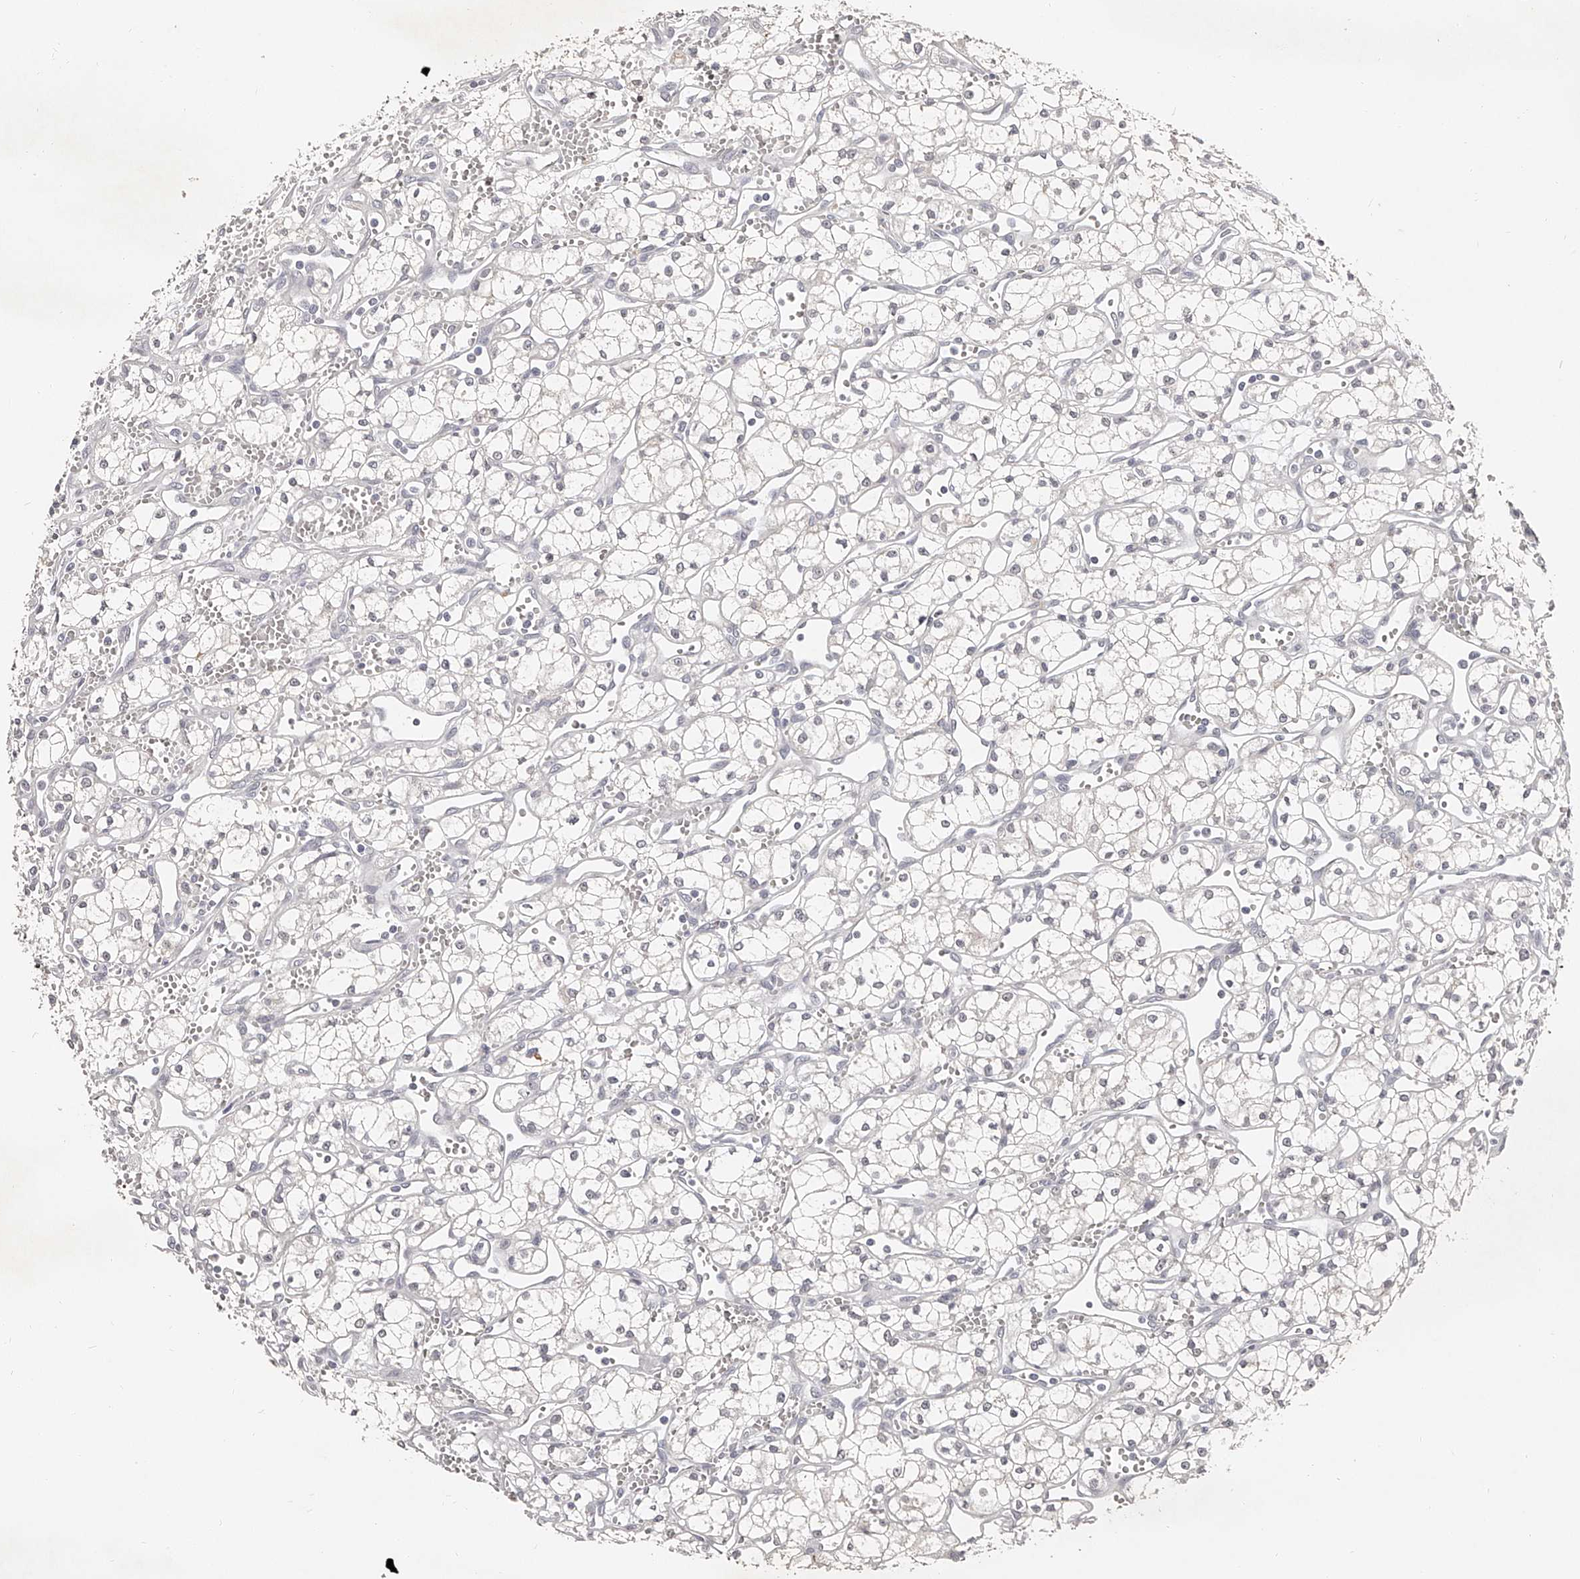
{"staining": {"intensity": "negative", "quantity": "none", "location": "none"}, "tissue": "renal cancer", "cell_type": "Tumor cells", "image_type": "cancer", "snomed": [{"axis": "morphology", "description": "Adenocarcinoma, NOS"}, {"axis": "topography", "description": "Kidney"}], "caption": "Human renal adenocarcinoma stained for a protein using immunohistochemistry (IHC) demonstrates no positivity in tumor cells.", "gene": "NT5DC1", "patient": {"sex": "male", "age": 59}}